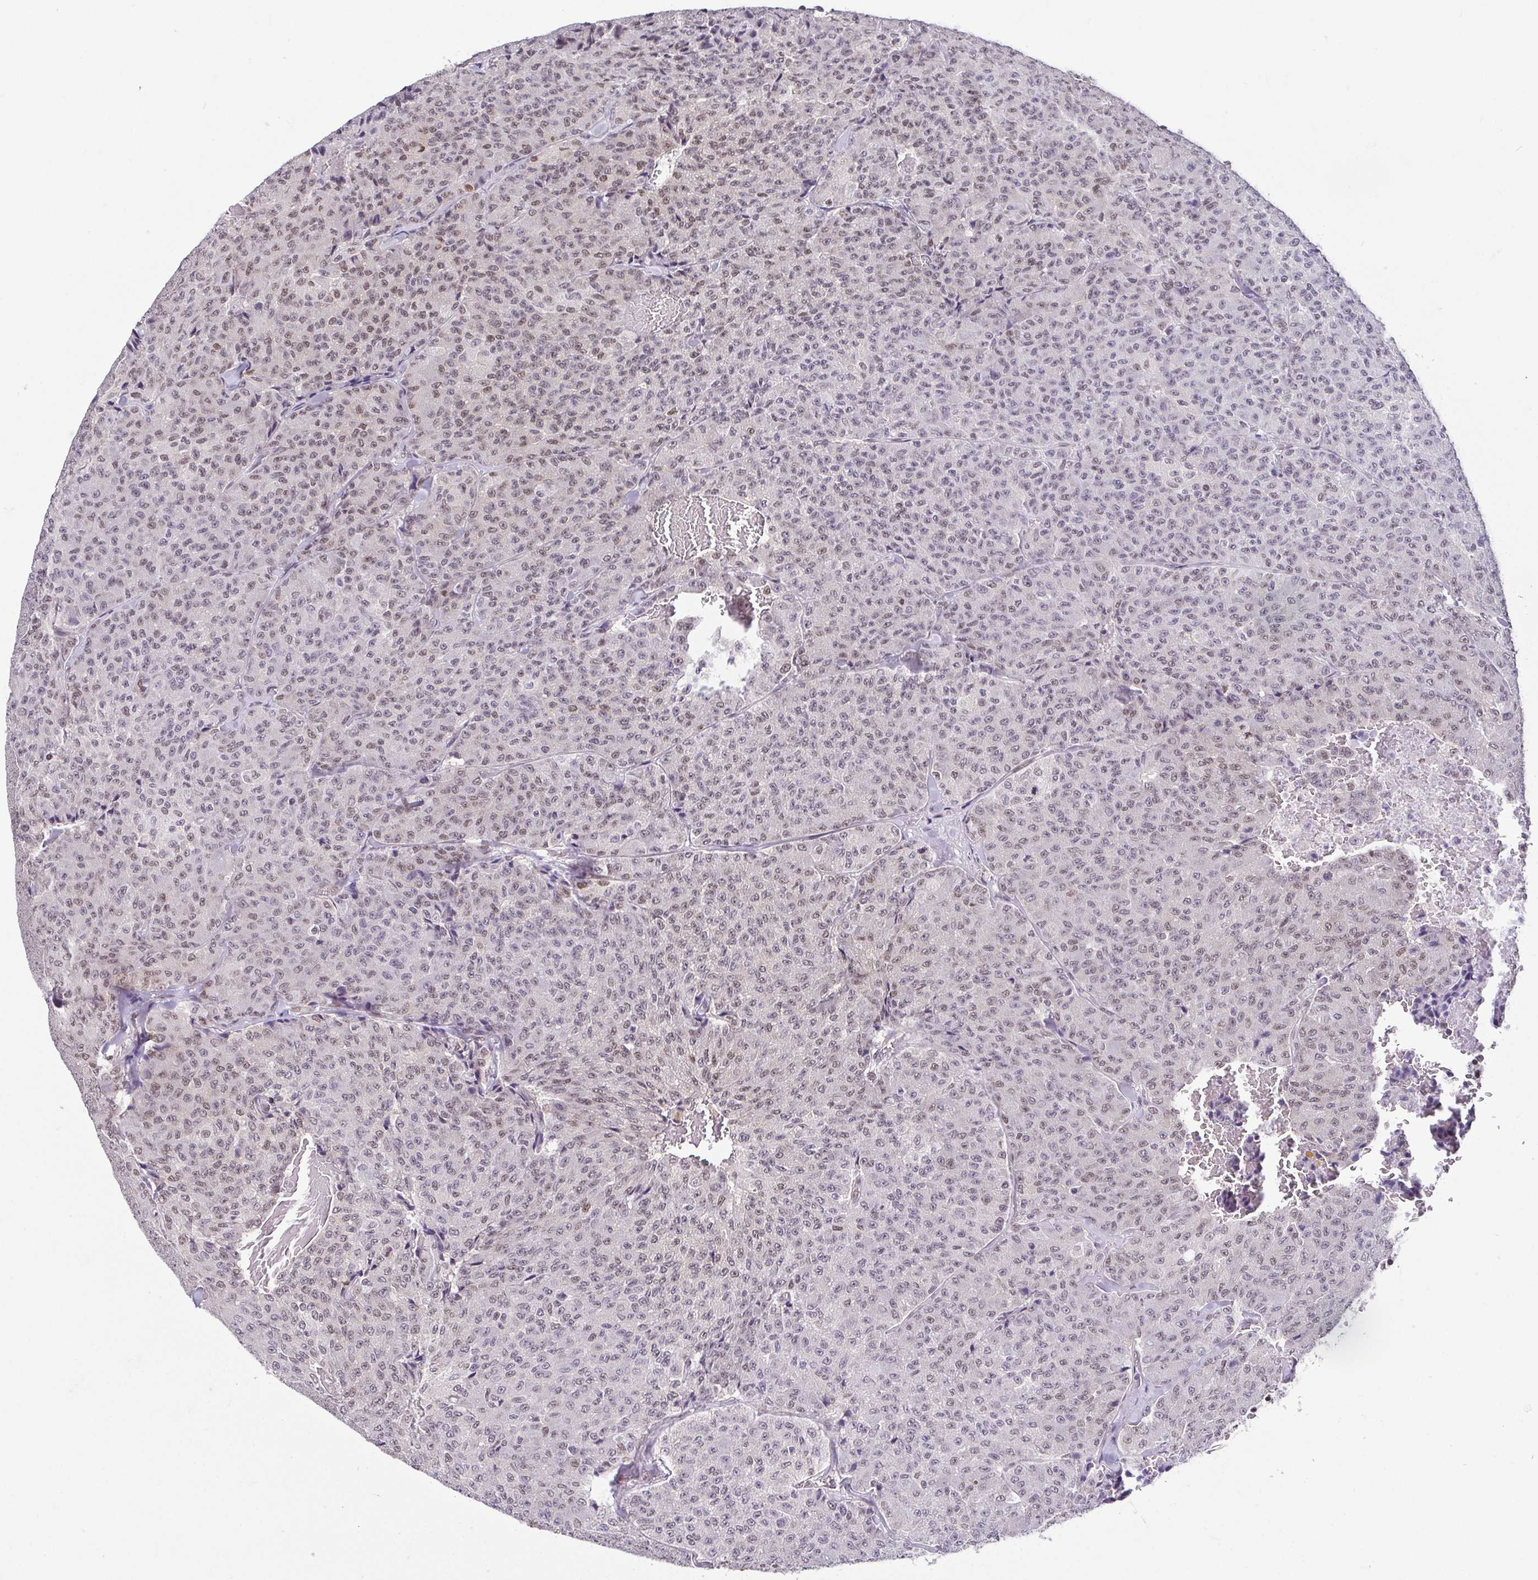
{"staining": {"intensity": "weak", "quantity": "25%-75%", "location": "nuclear"}, "tissue": "carcinoid", "cell_type": "Tumor cells", "image_type": "cancer", "snomed": [{"axis": "morphology", "description": "Carcinoid, malignant, NOS"}, {"axis": "topography", "description": "Lung"}], "caption": "Immunohistochemistry (IHC) histopathology image of neoplastic tissue: carcinoid (malignant) stained using immunohistochemistry reveals low levels of weak protein expression localized specifically in the nuclear of tumor cells, appearing as a nuclear brown color.", "gene": "RBM3", "patient": {"sex": "male", "age": 71}}